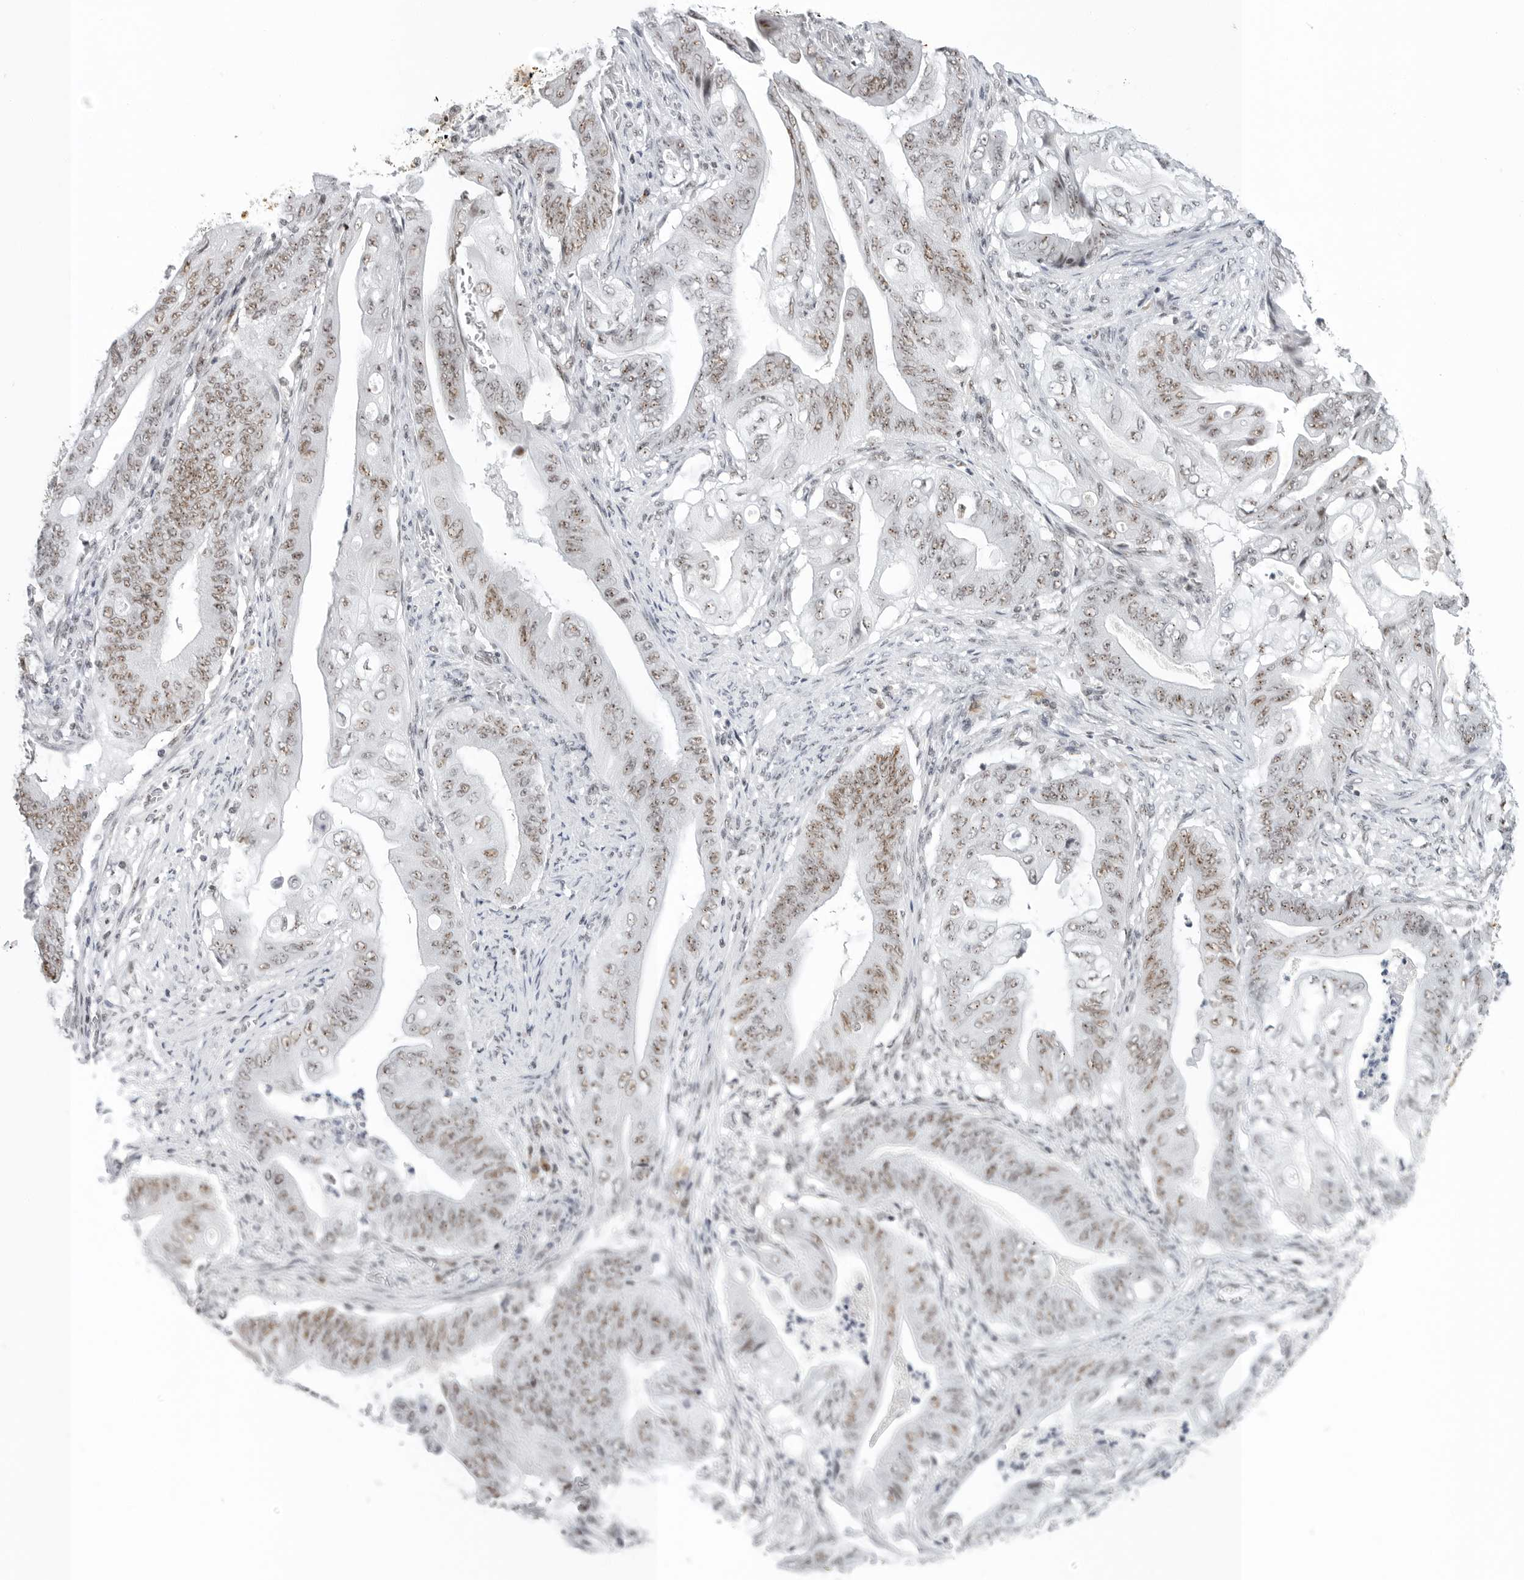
{"staining": {"intensity": "moderate", "quantity": "25%-75%", "location": "nuclear"}, "tissue": "stomach cancer", "cell_type": "Tumor cells", "image_type": "cancer", "snomed": [{"axis": "morphology", "description": "Adenocarcinoma, NOS"}, {"axis": "topography", "description": "Stomach"}], "caption": "Human adenocarcinoma (stomach) stained for a protein (brown) displays moderate nuclear positive expression in approximately 25%-75% of tumor cells.", "gene": "WRAP53", "patient": {"sex": "female", "age": 73}}